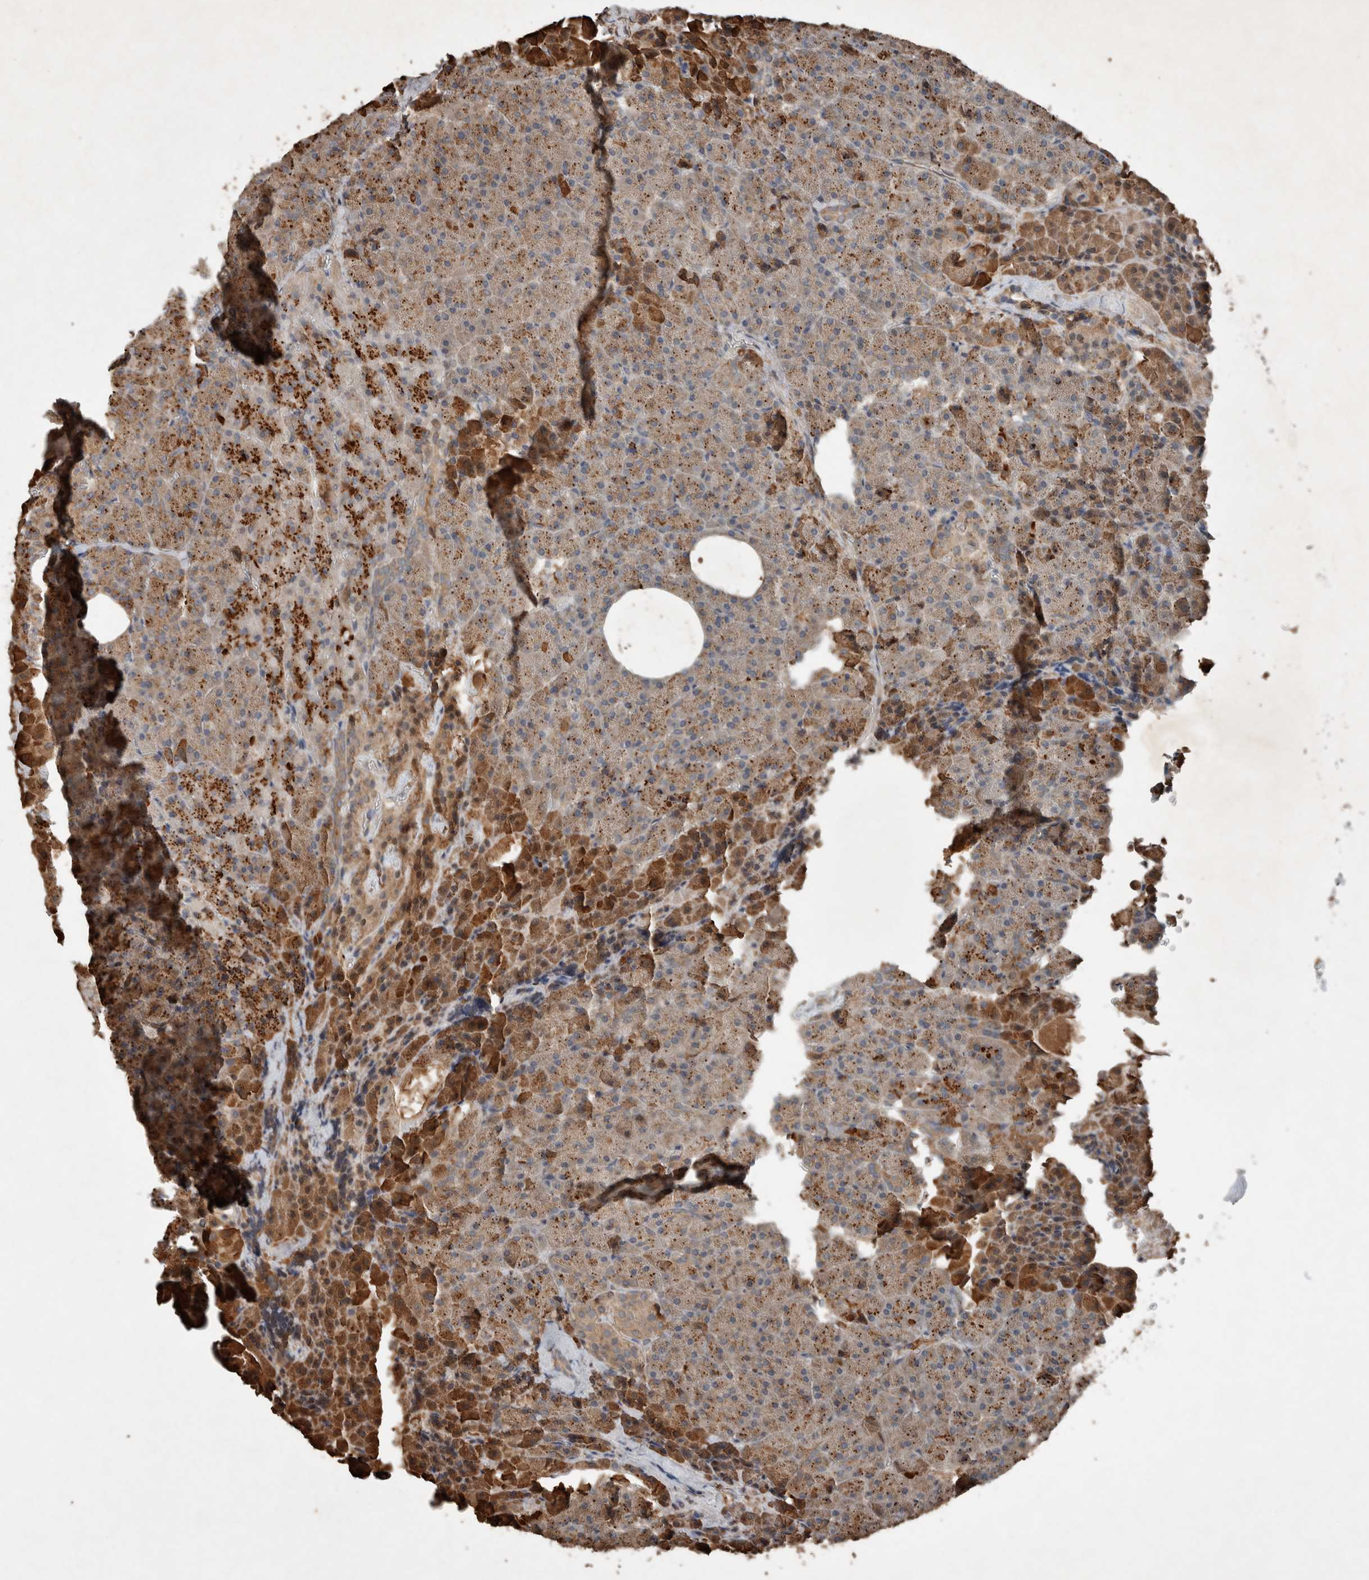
{"staining": {"intensity": "moderate", "quantity": "25%-75%", "location": "cytoplasmic/membranous"}, "tissue": "pancreas", "cell_type": "Exocrine glandular cells", "image_type": "normal", "snomed": [{"axis": "morphology", "description": "Normal tissue, NOS"}, {"axis": "morphology", "description": "Carcinoid, malignant, NOS"}, {"axis": "topography", "description": "Pancreas"}], "caption": "Immunohistochemistry (IHC) micrograph of benign pancreas: human pancreas stained using immunohistochemistry shows medium levels of moderate protein expression localized specifically in the cytoplasmic/membranous of exocrine glandular cells, appearing as a cytoplasmic/membranous brown color.", "gene": "KLK14", "patient": {"sex": "female", "age": 35}}